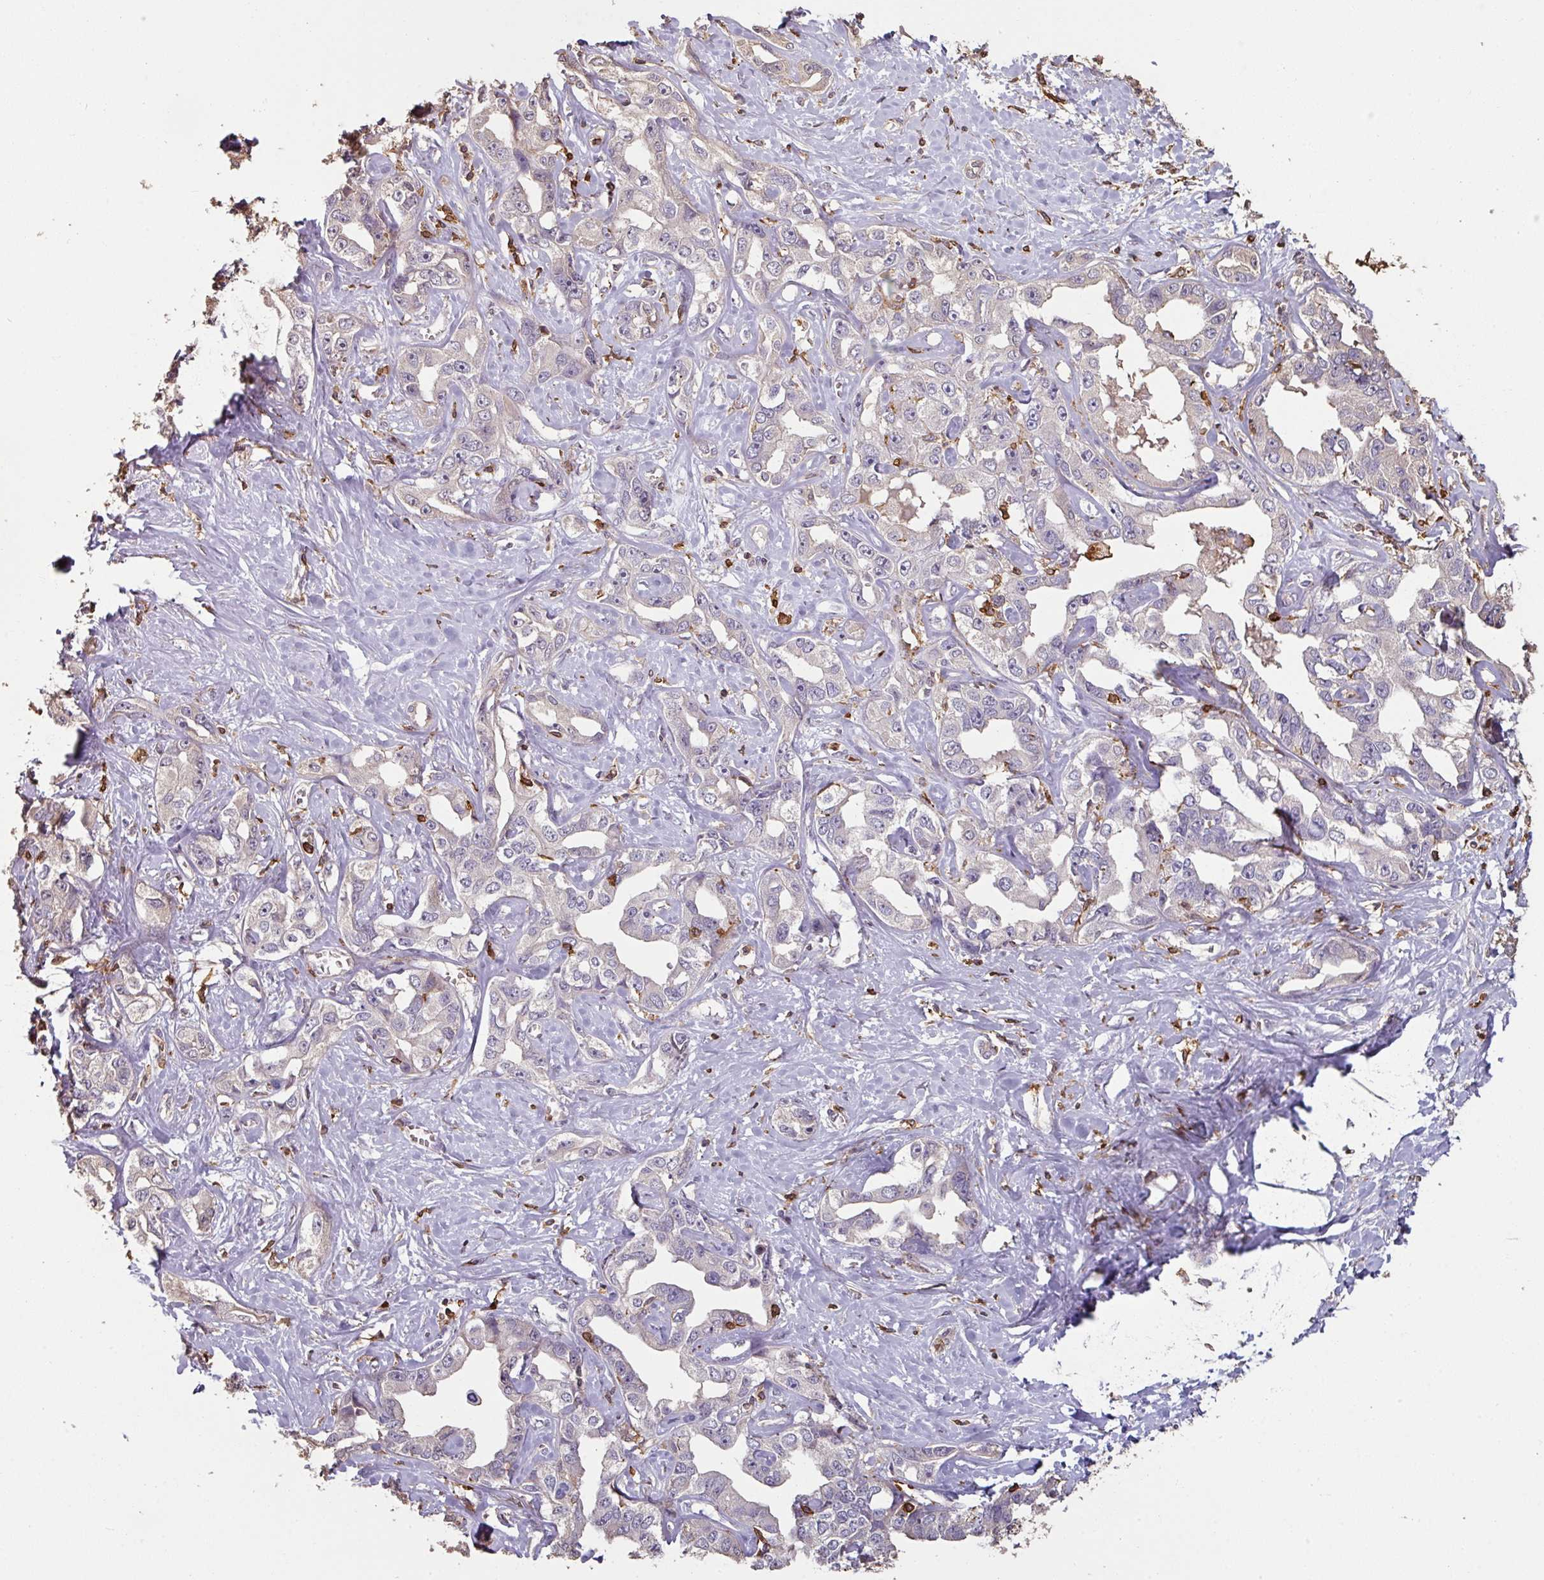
{"staining": {"intensity": "negative", "quantity": "none", "location": "none"}, "tissue": "liver cancer", "cell_type": "Tumor cells", "image_type": "cancer", "snomed": [{"axis": "morphology", "description": "Cholangiocarcinoma"}, {"axis": "topography", "description": "Liver"}], "caption": "IHC of human liver cholangiocarcinoma reveals no staining in tumor cells.", "gene": "OLFML2B", "patient": {"sex": "male", "age": 59}}